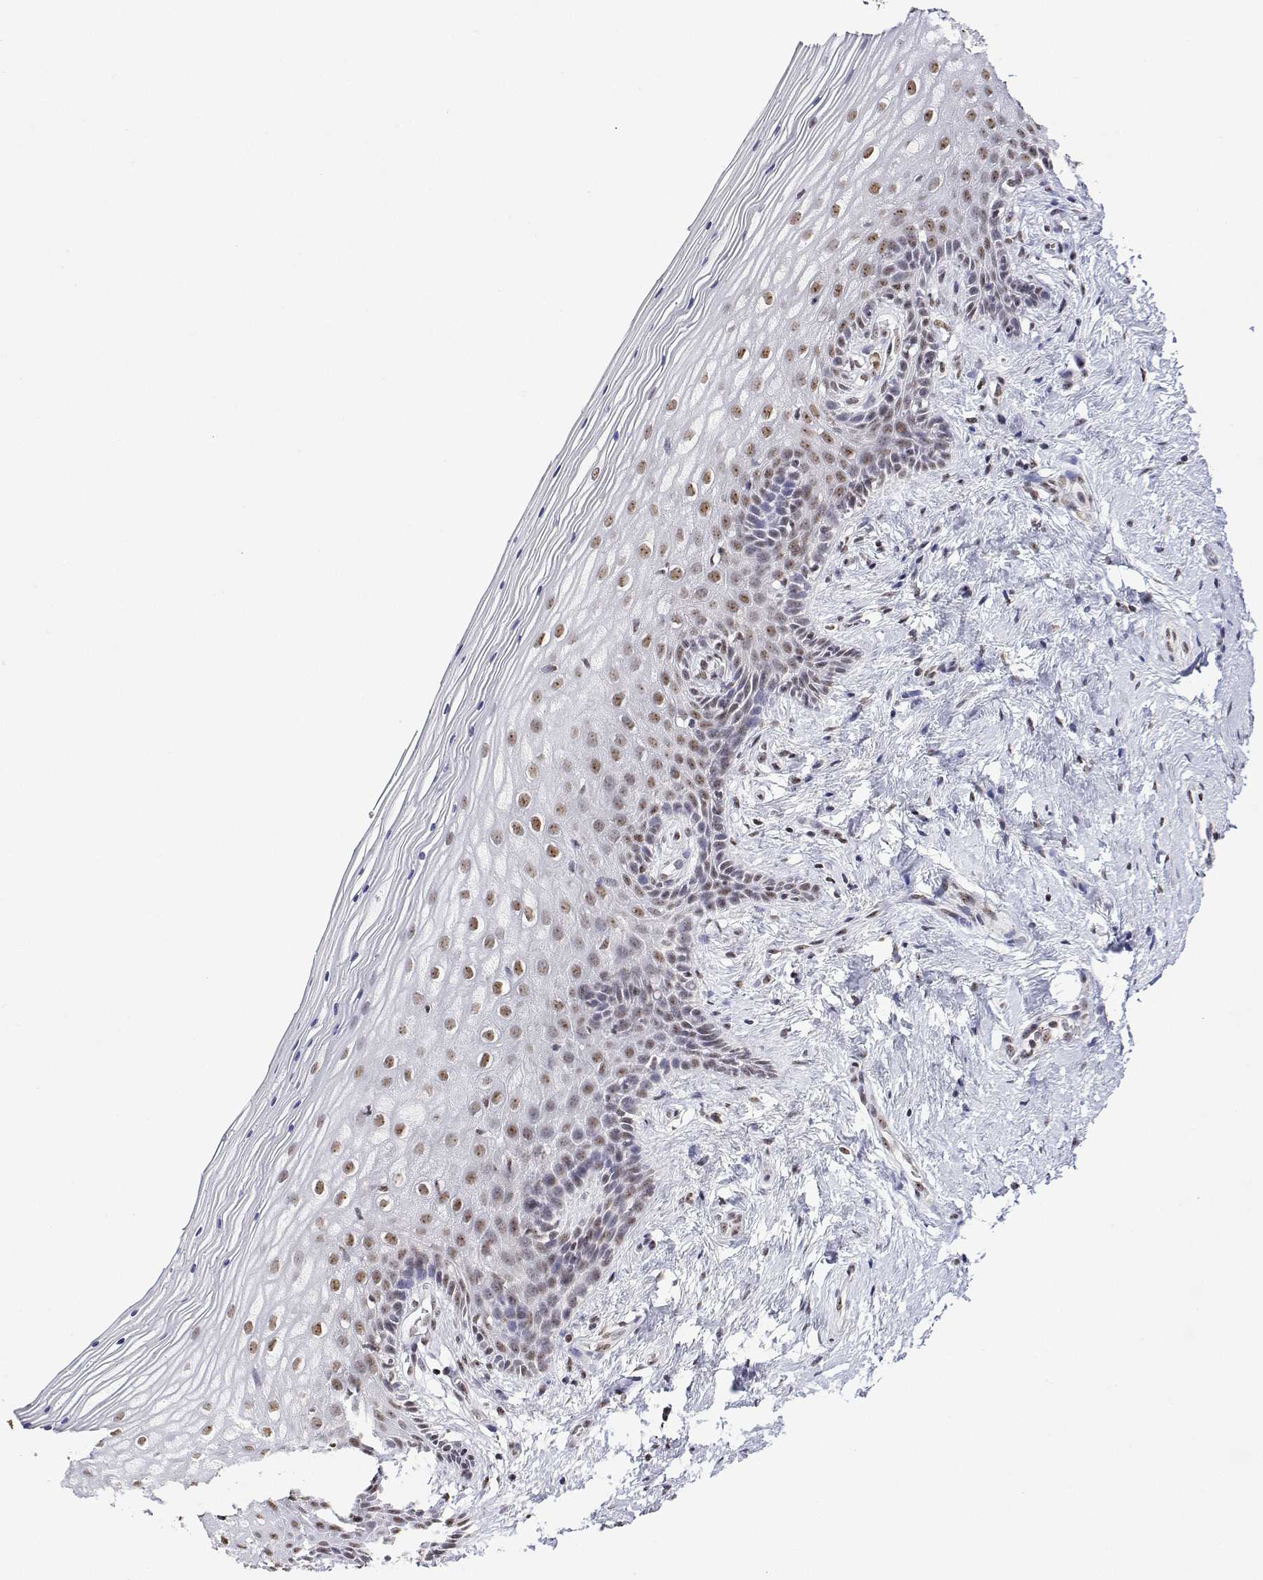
{"staining": {"intensity": "moderate", "quantity": ">75%", "location": "nuclear"}, "tissue": "vagina", "cell_type": "Squamous epithelial cells", "image_type": "normal", "snomed": [{"axis": "morphology", "description": "Normal tissue, NOS"}, {"axis": "topography", "description": "Vagina"}], "caption": "This is an image of immunohistochemistry staining of unremarkable vagina, which shows moderate staining in the nuclear of squamous epithelial cells.", "gene": "ADAR", "patient": {"sex": "female", "age": 45}}